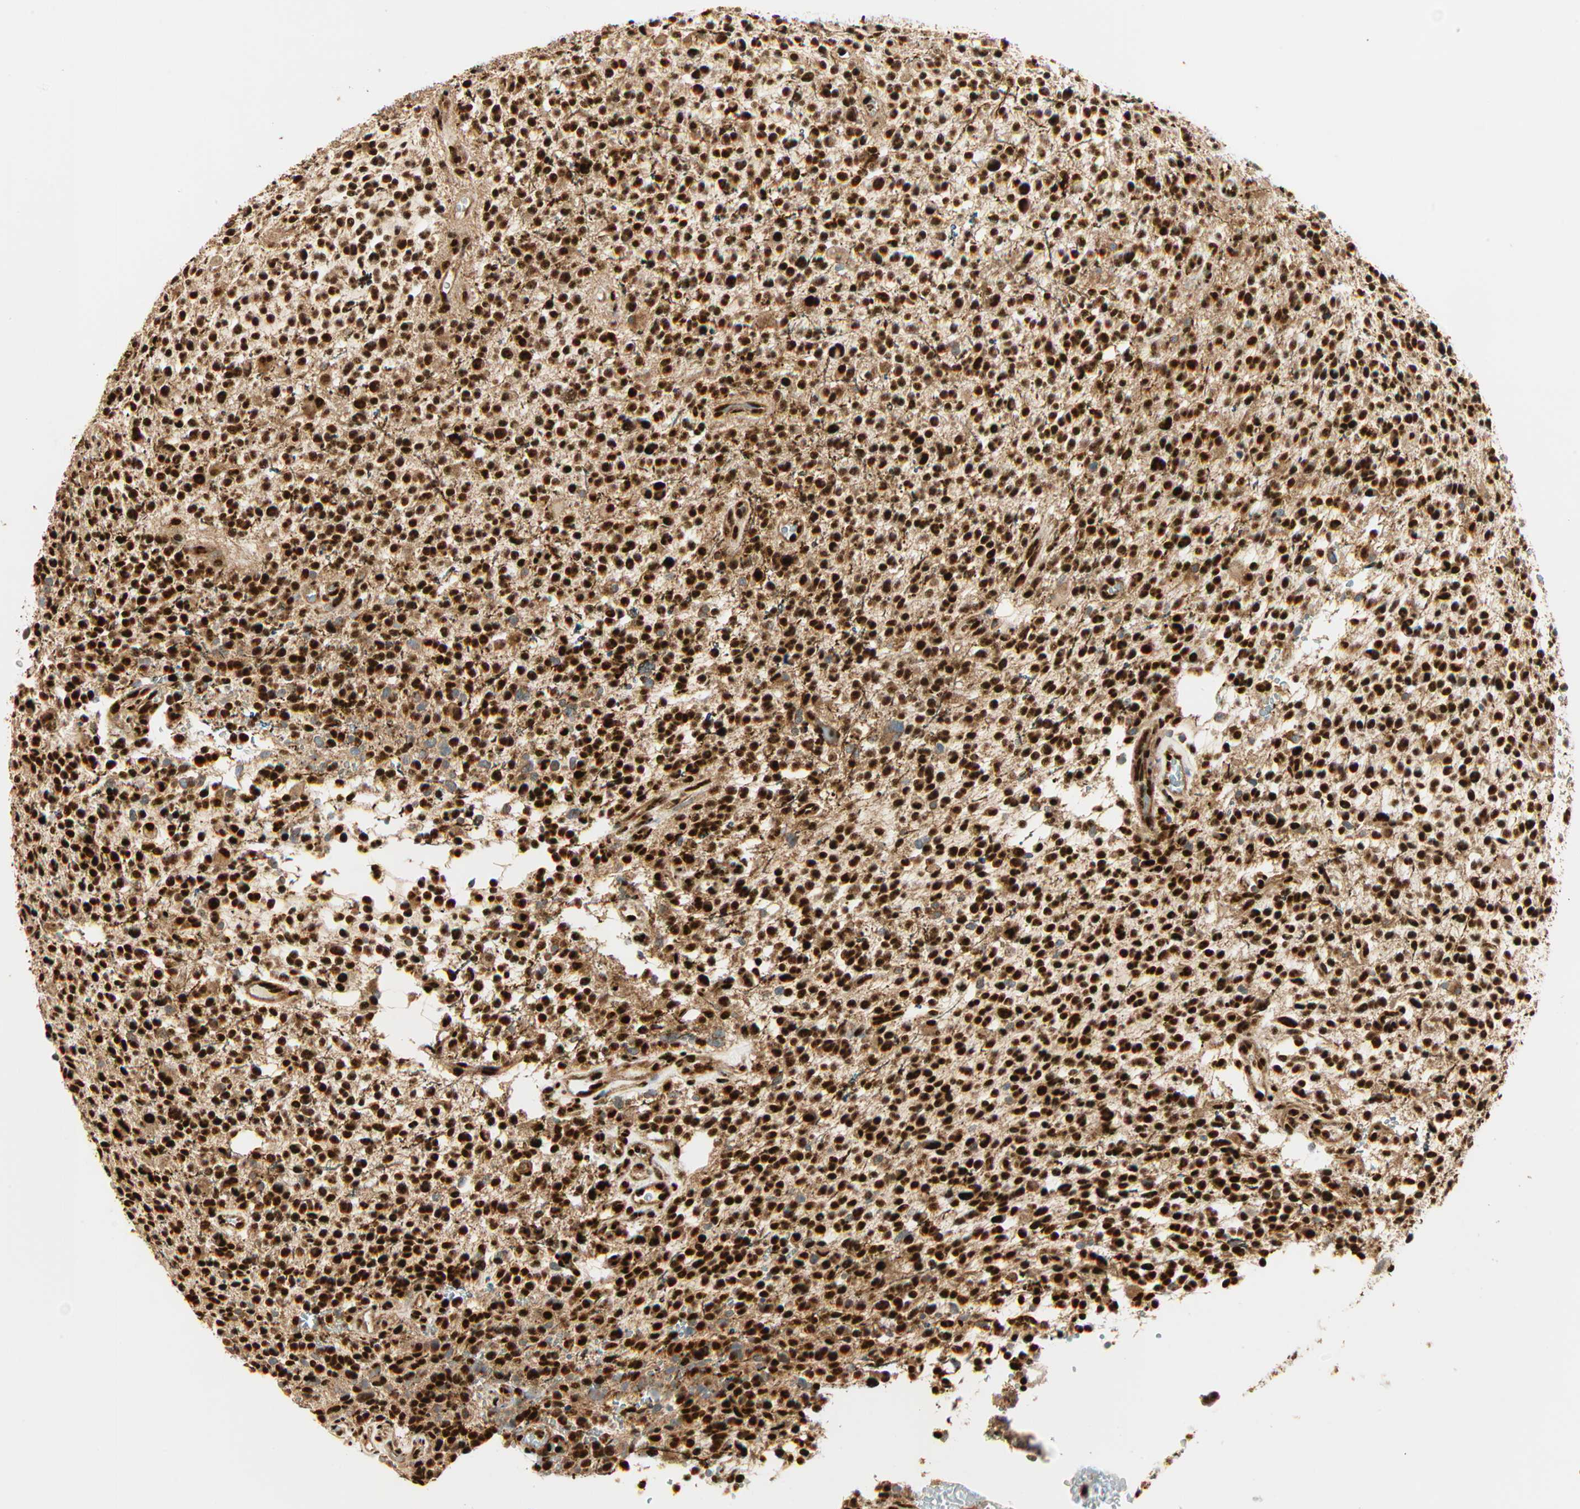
{"staining": {"intensity": "strong", "quantity": ">75%", "location": "cytoplasmic/membranous,nuclear"}, "tissue": "glioma", "cell_type": "Tumor cells", "image_type": "cancer", "snomed": [{"axis": "morphology", "description": "Glioma, malignant, High grade"}, {"axis": "topography", "description": "Brain"}], "caption": "Malignant glioma (high-grade) stained with IHC demonstrates strong cytoplasmic/membranous and nuclear expression in about >75% of tumor cells.", "gene": "PNPLA6", "patient": {"sex": "male", "age": 48}}